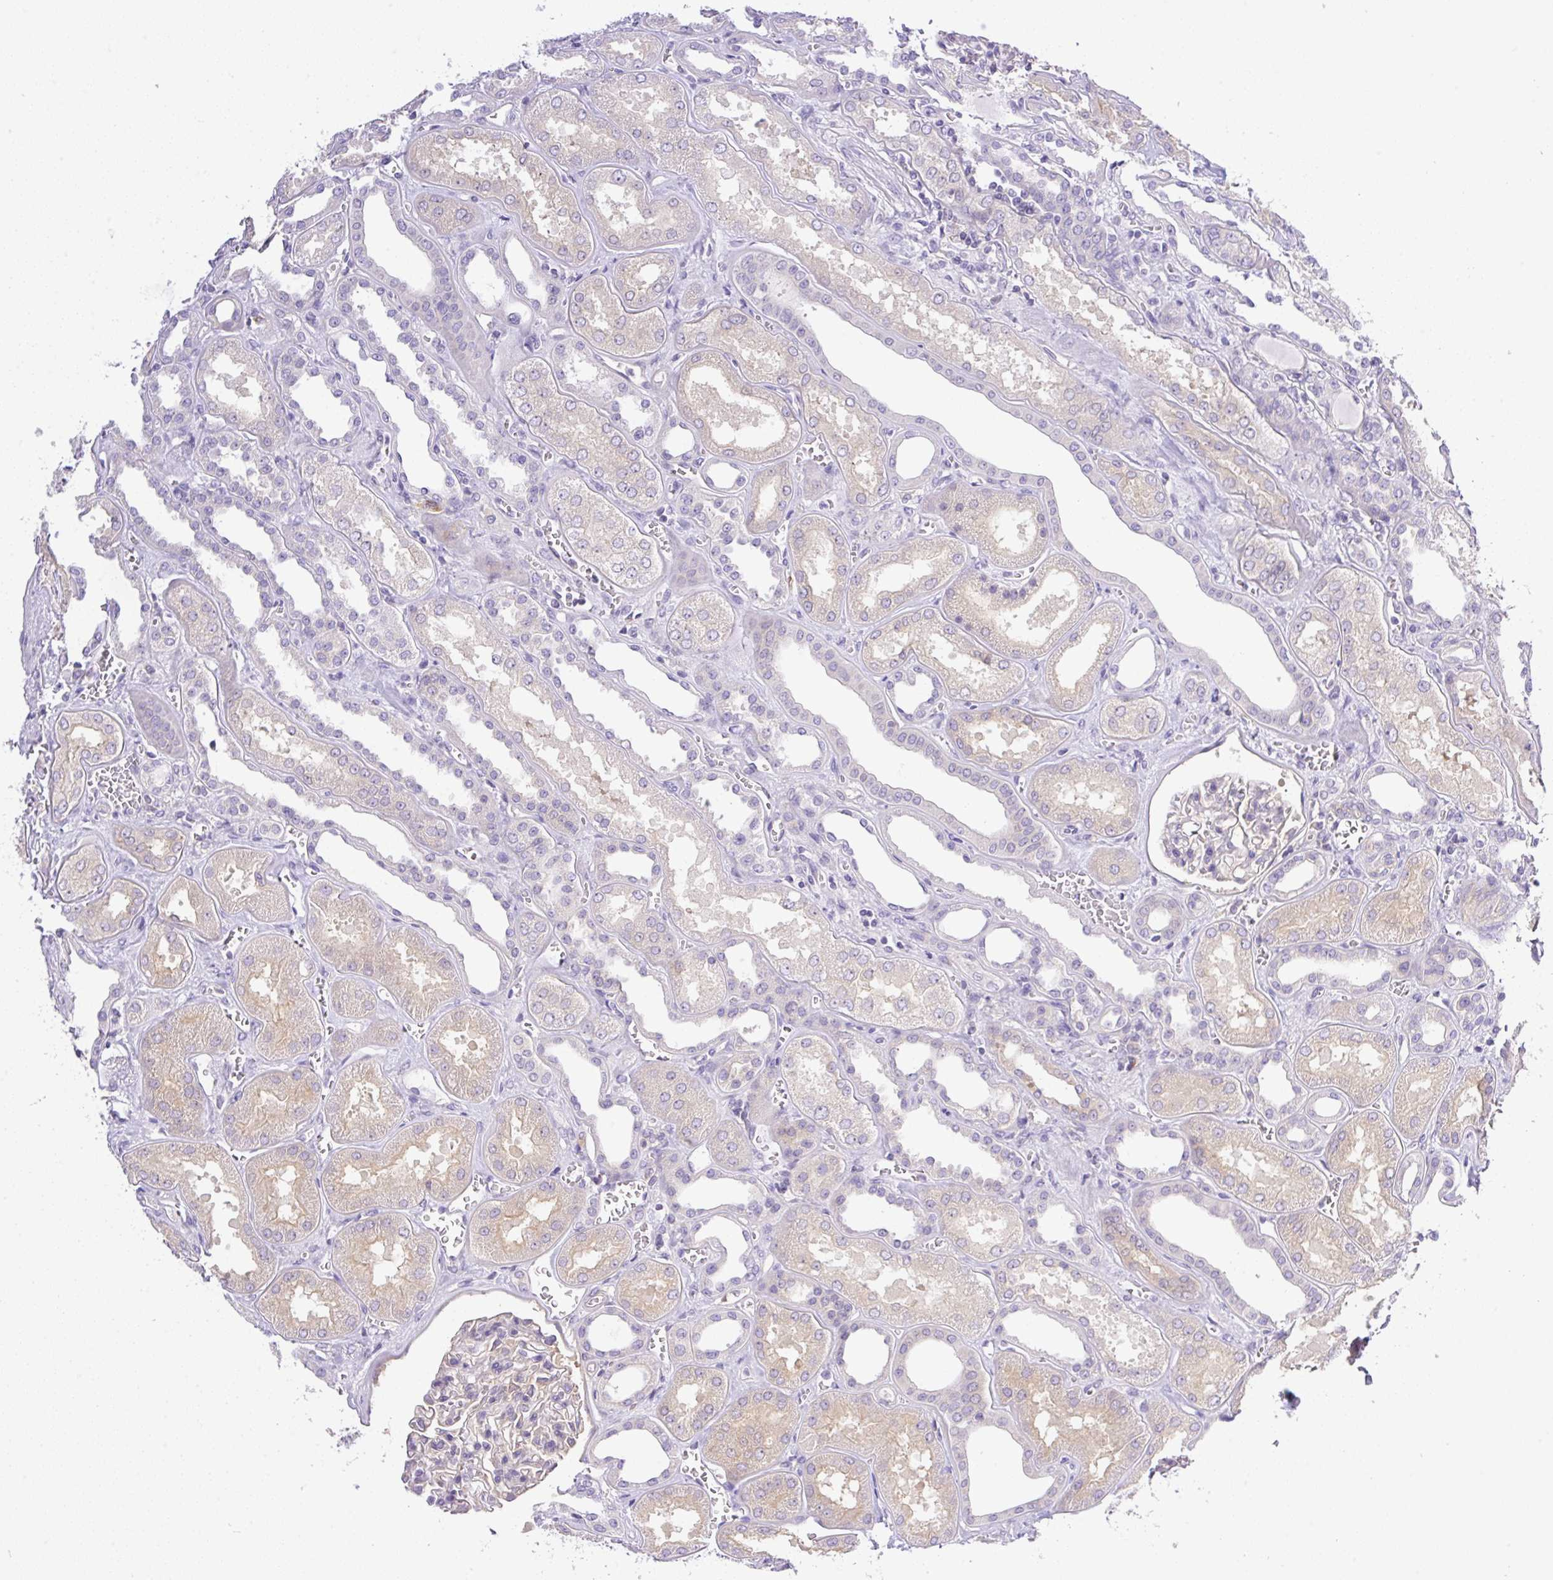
{"staining": {"intensity": "negative", "quantity": "none", "location": "none"}, "tissue": "kidney", "cell_type": "Cells in glomeruli", "image_type": "normal", "snomed": [{"axis": "morphology", "description": "Normal tissue, NOS"}, {"axis": "morphology", "description": "Adenocarcinoma, NOS"}, {"axis": "topography", "description": "Kidney"}], "caption": "High power microscopy histopathology image of an immunohistochemistry histopathology image of normal kidney, revealing no significant staining in cells in glomeruli.", "gene": "CAMK2A", "patient": {"sex": "female", "age": 68}}